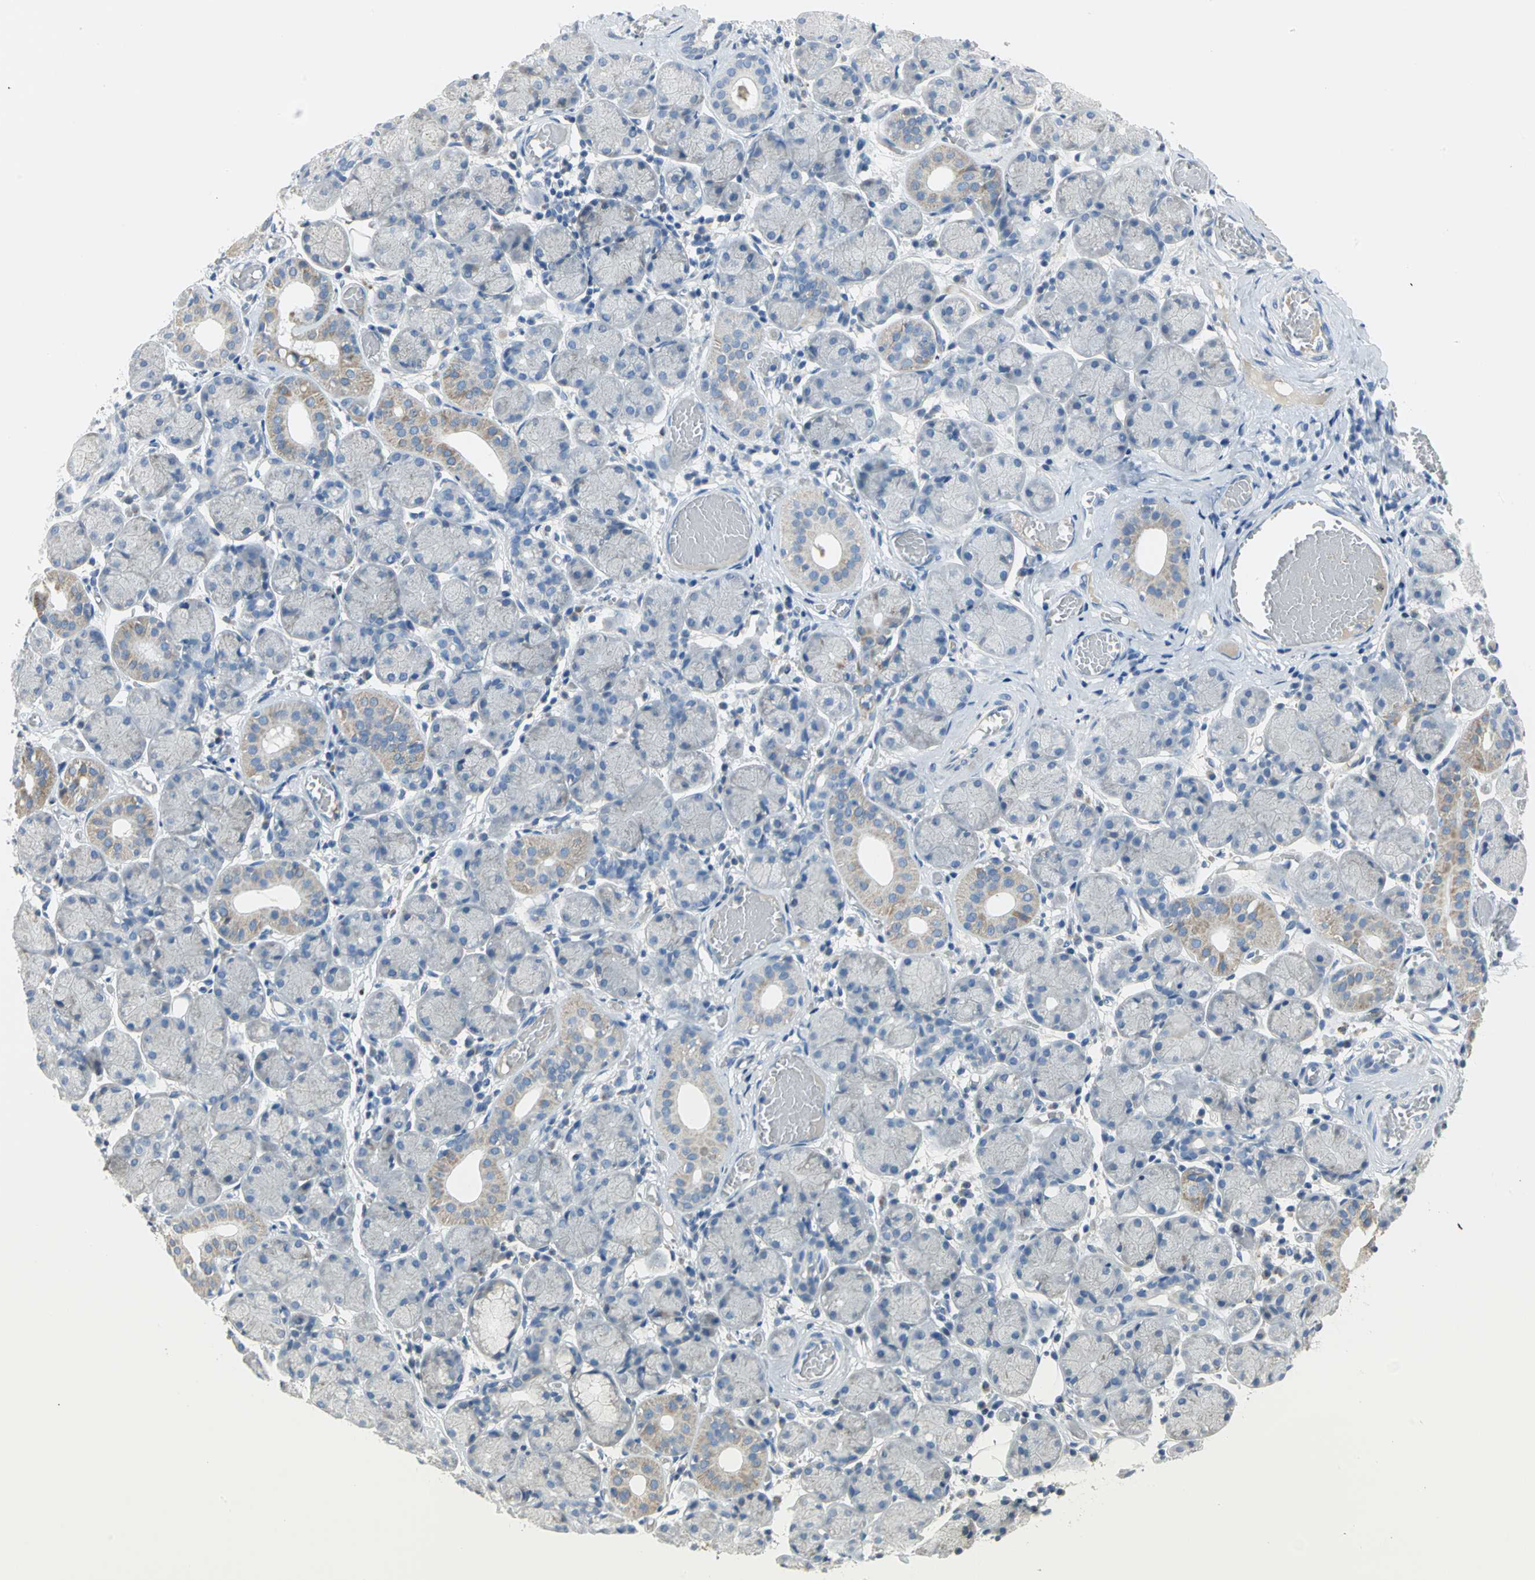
{"staining": {"intensity": "weak", "quantity": "<25%", "location": "cytoplasmic/membranous"}, "tissue": "salivary gland", "cell_type": "Glandular cells", "image_type": "normal", "snomed": [{"axis": "morphology", "description": "Normal tissue, NOS"}, {"axis": "topography", "description": "Salivary gland"}], "caption": "Image shows no protein expression in glandular cells of normal salivary gland. (DAB immunohistochemistry with hematoxylin counter stain).", "gene": "ALOX15", "patient": {"sex": "female", "age": 24}}